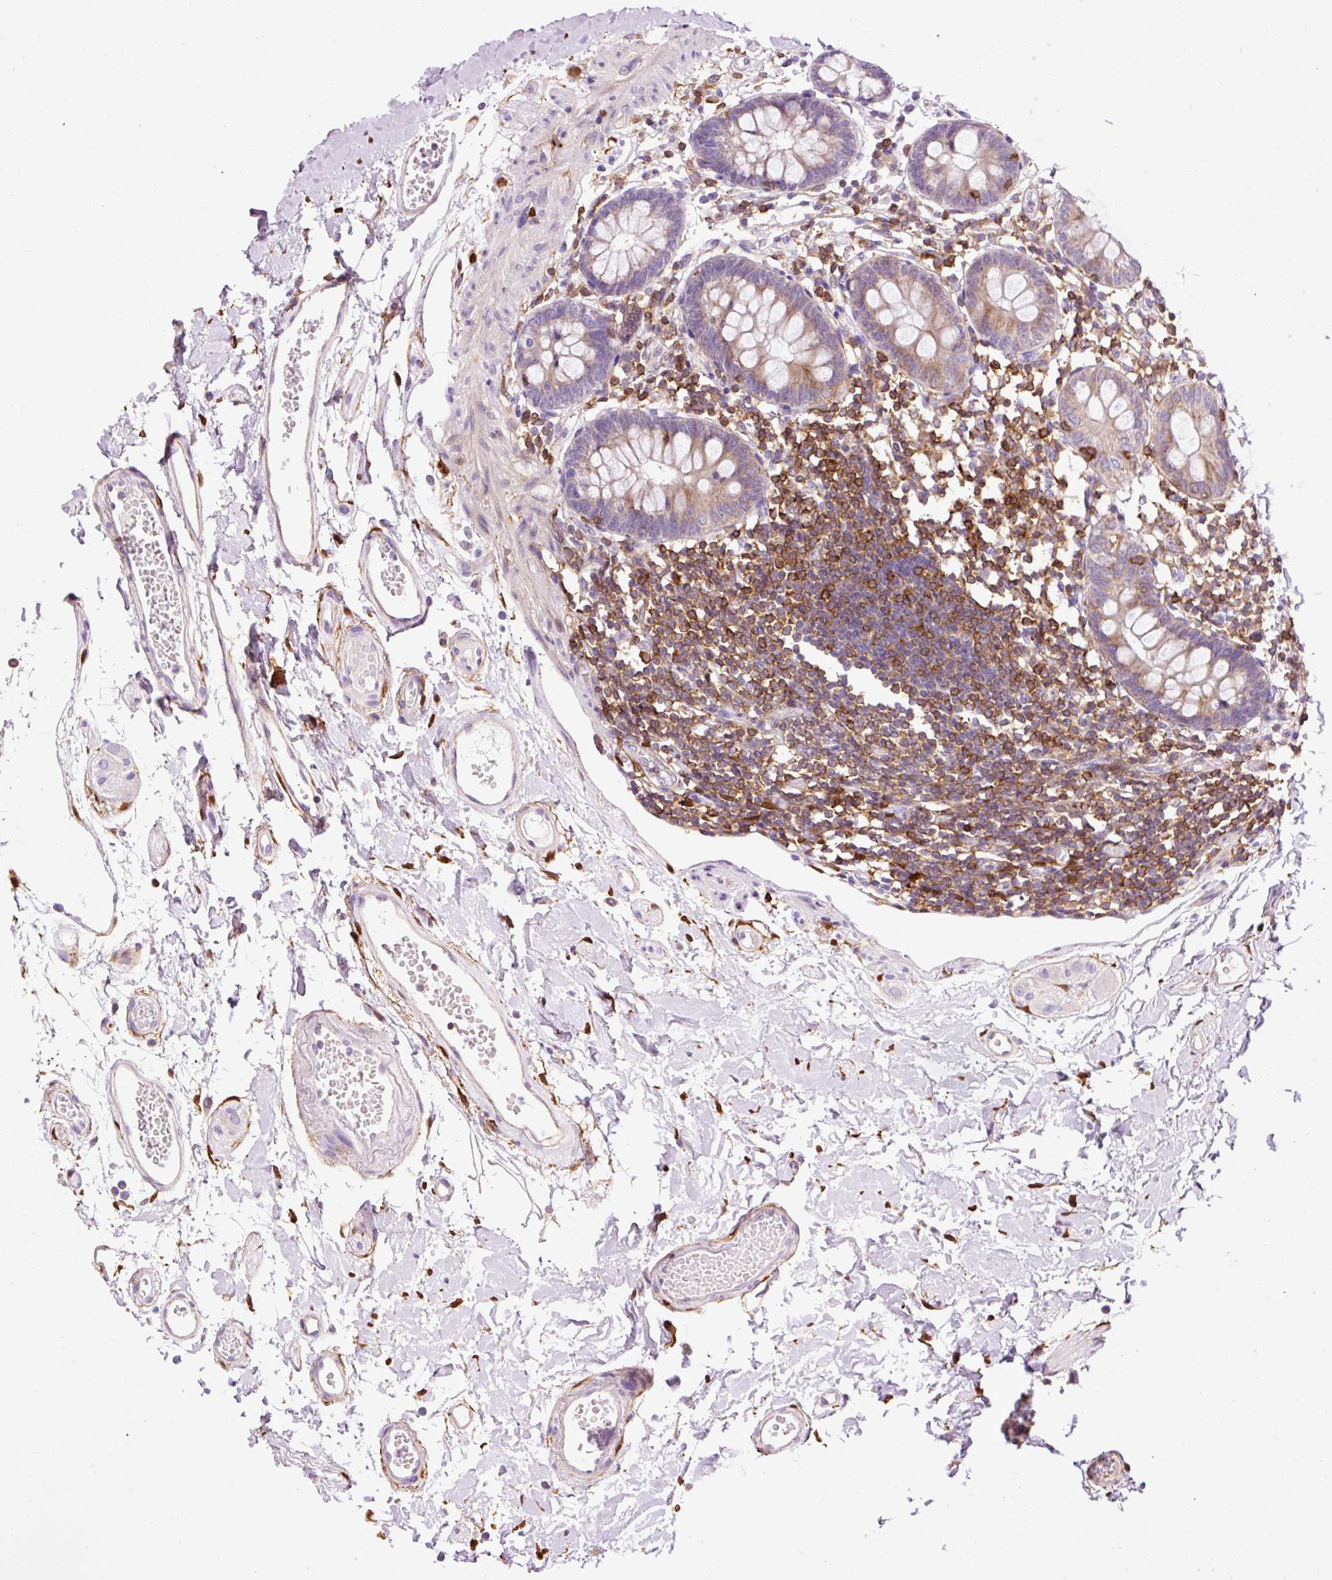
{"staining": {"intensity": "negative", "quantity": "none", "location": "none"}, "tissue": "colon", "cell_type": "Endothelial cells", "image_type": "normal", "snomed": [{"axis": "morphology", "description": "Normal tissue, NOS"}, {"axis": "topography", "description": "Colon"}], "caption": "This is a image of immunohistochemistry (IHC) staining of benign colon, which shows no expression in endothelial cells.", "gene": "CD83", "patient": {"sex": "female", "age": 84}}